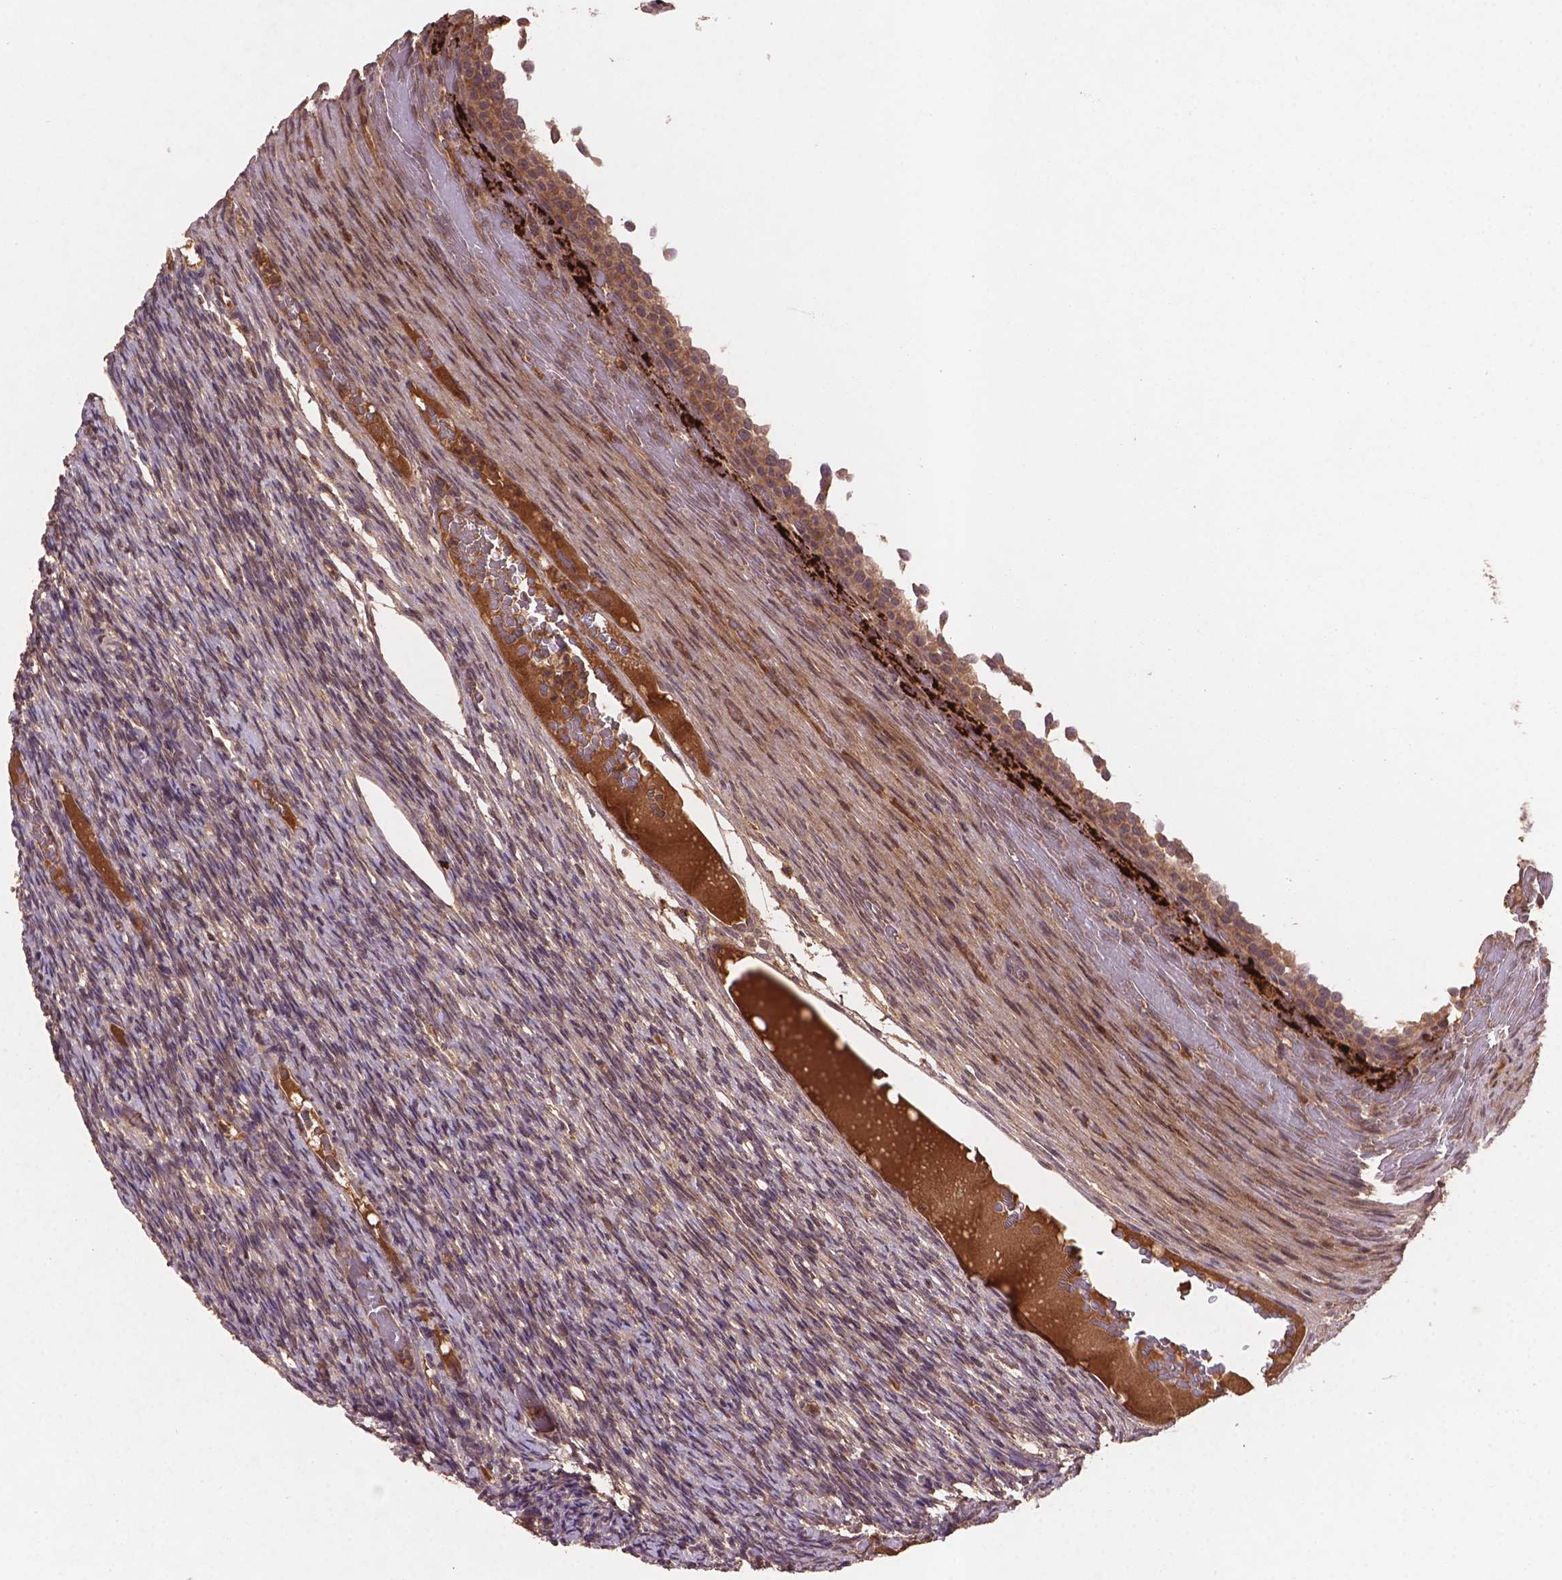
{"staining": {"intensity": "weak", "quantity": "25%-75%", "location": "cytoplasmic/membranous"}, "tissue": "ovary", "cell_type": "Ovarian stroma cells", "image_type": "normal", "snomed": [{"axis": "morphology", "description": "Normal tissue, NOS"}, {"axis": "topography", "description": "Ovary"}], "caption": "Benign ovary exhibits weak cytoplasmic/membranous staining in about 25%-75% of ovarian stroma cells.", "gene": "NIPAL2", "patient": {"sex": "female", "age": 34}}